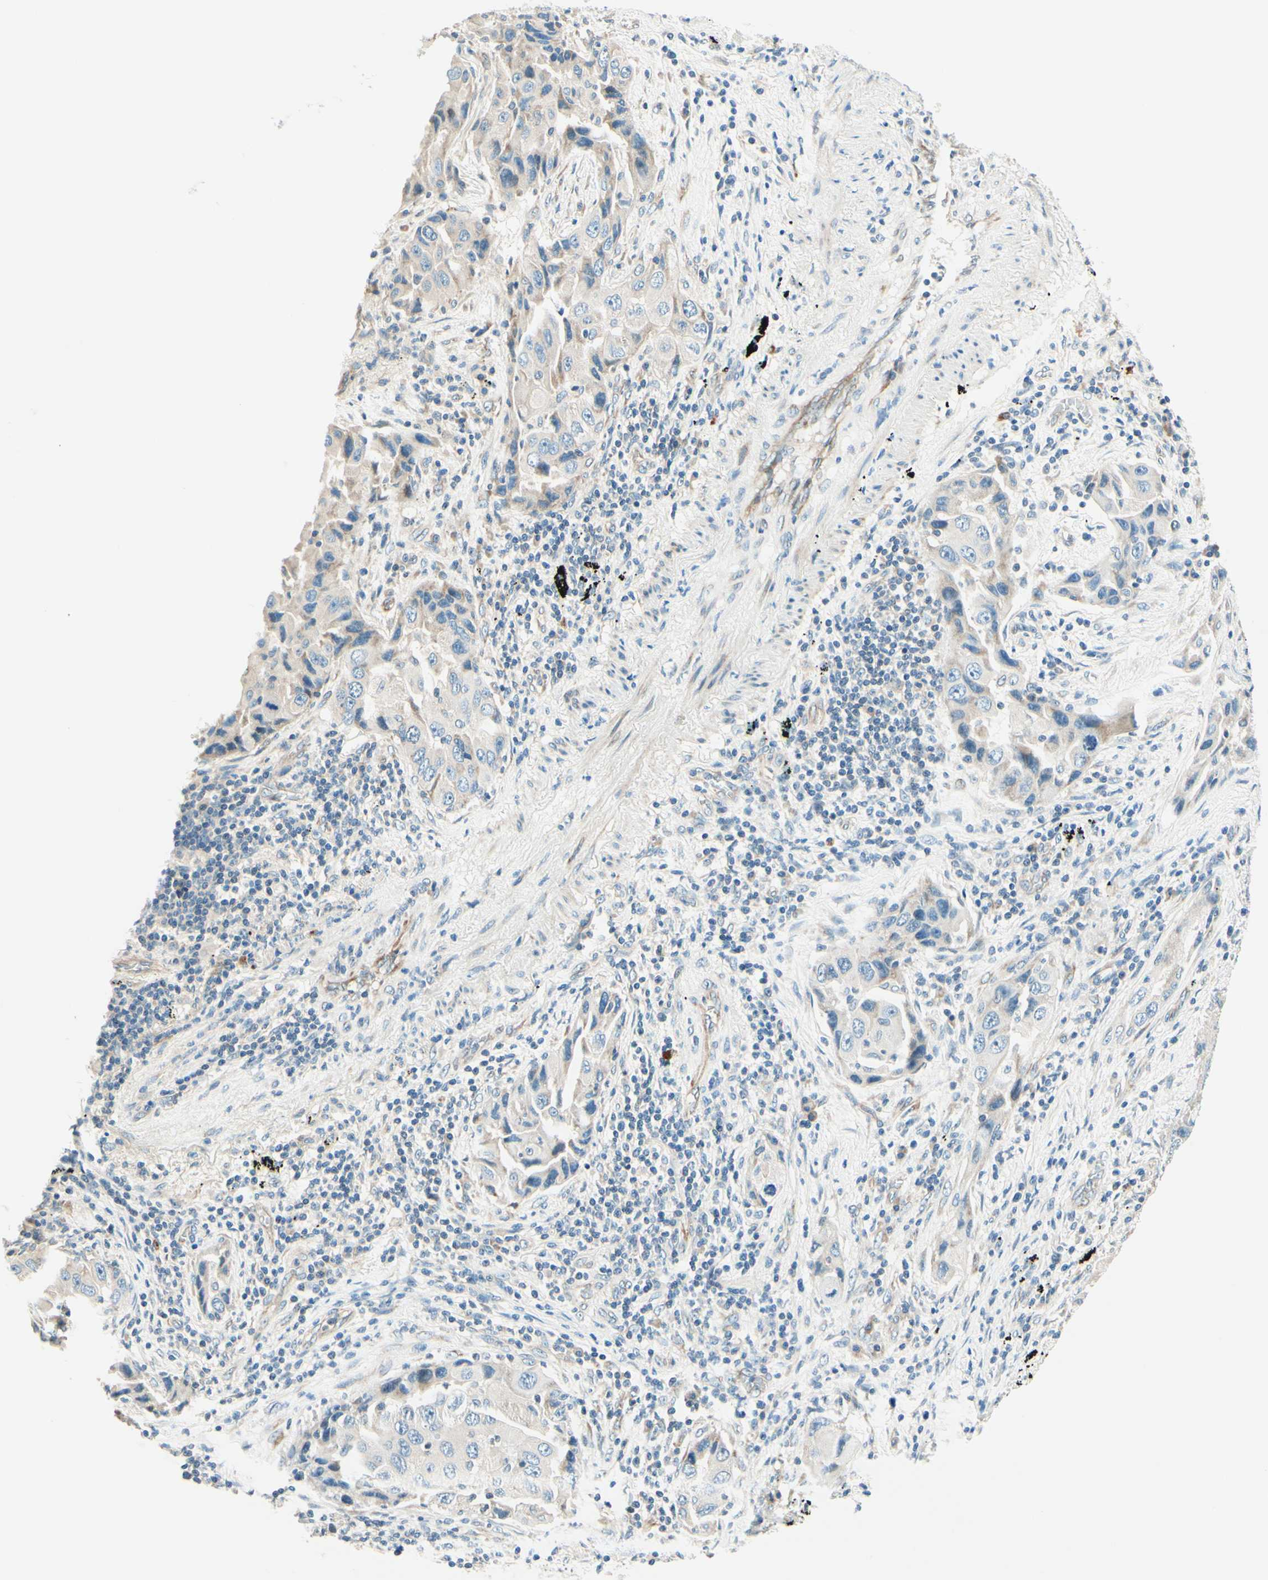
{"staining": {"intensity": "weak", "quantity": "25%-75%", "location": "cytoplasmic/membranous"}, "tissue": "lung cancer", "cell_type": "Tumor cells", "image_type": "cancer", "snomed": [{"axis": "morphology", "description": "Adenocarcinoma, NOS"}, {"axis": "topography", "description": "Lung"}], "caption": "Protein expression analysis of human lung cancer (adenocarcinoma) reveals weak cytoplasmic/membranous staining in about 25%-75% of tumor cells.", "gene": "TAOK2", "patient": {"sex": "female", "age": 65}}